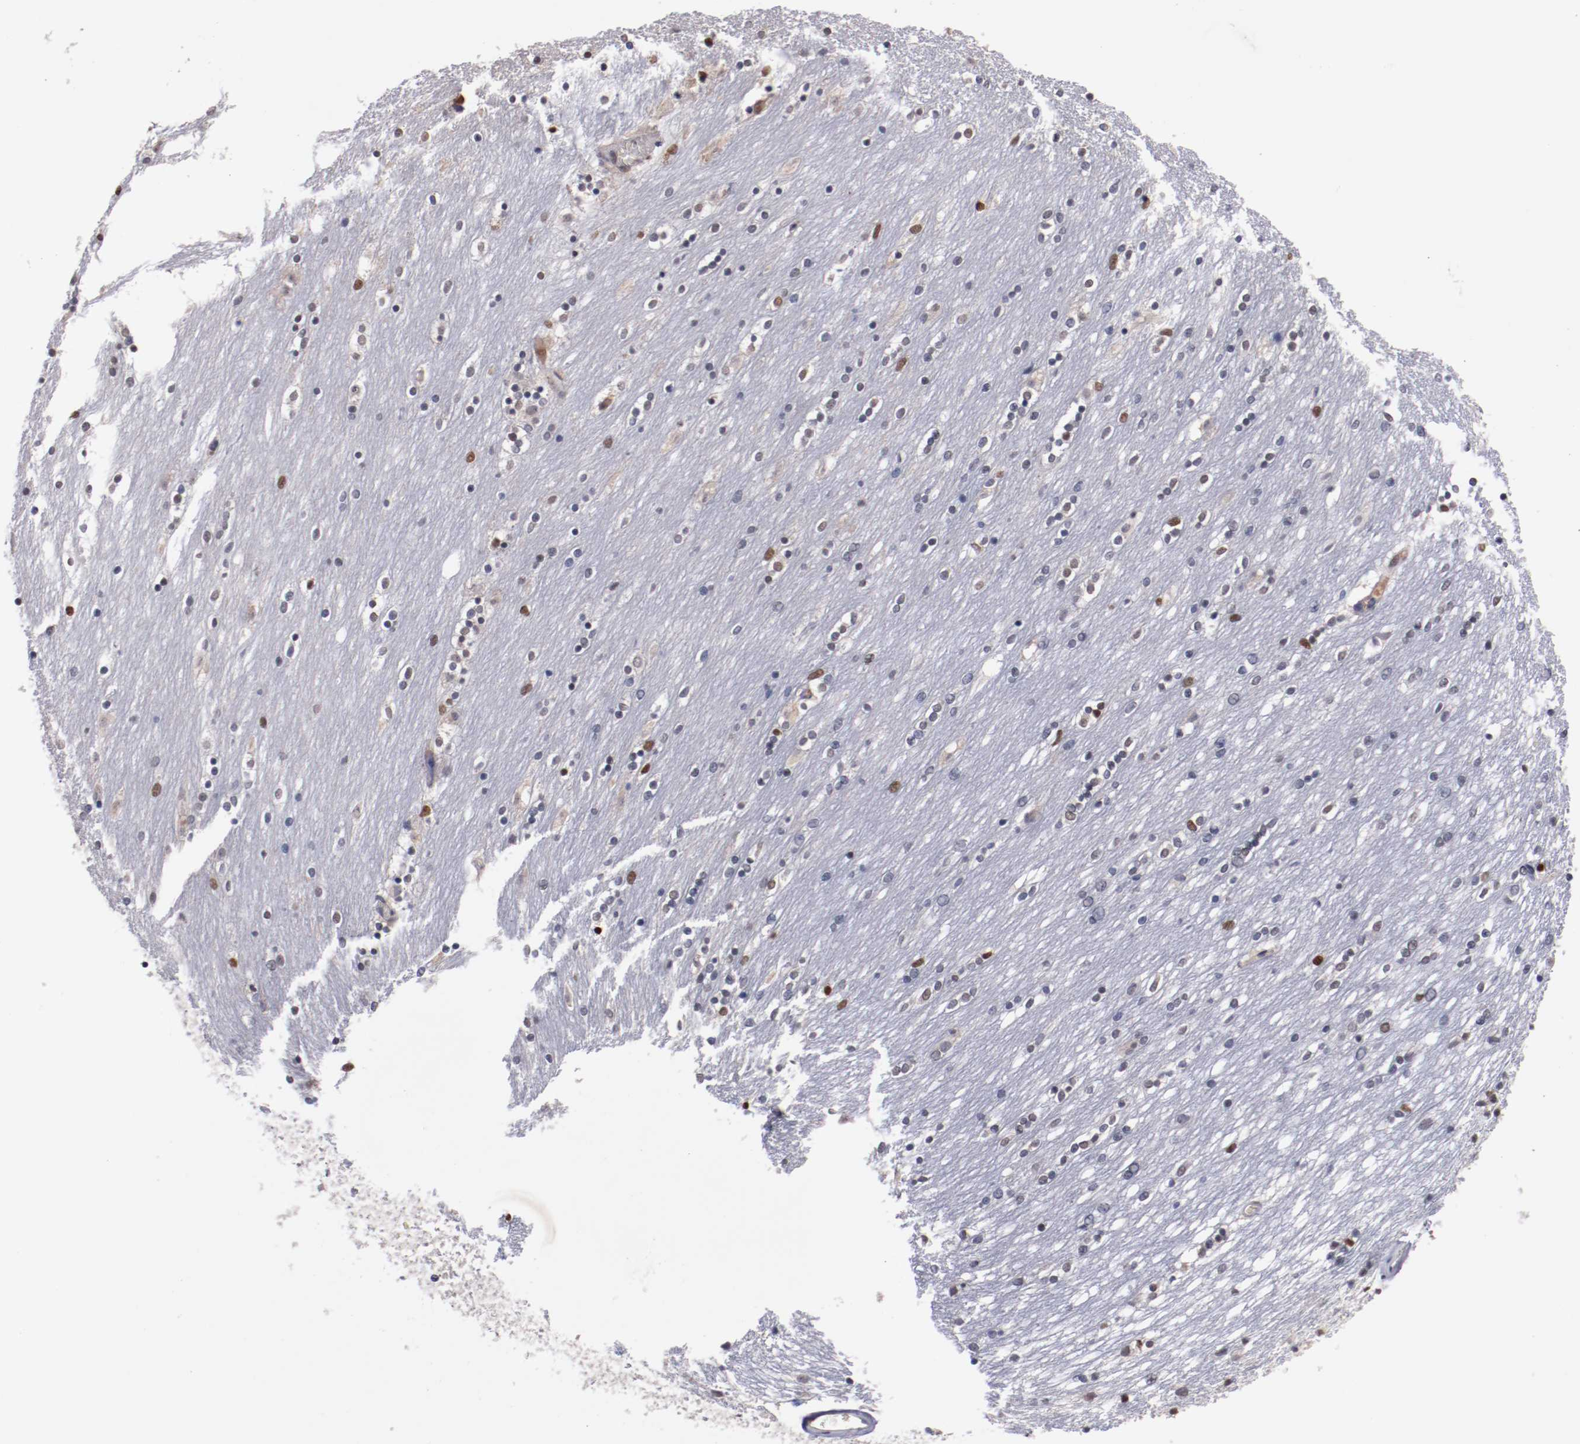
{"staining": {"intensity": "strong", "quantity": "<25%", "location": "nuclear"}, "tissue": "caudate", "cell_type": "Glial cells", "image_type": "normal", "snomed": [{"axis": "morphology", "description": "Normal tissue, NOS"}, {"axis": "topography", "description": "Lateral ventricle wall"}], "caption": "Brown immunohistochemical staining in unremarkable human caudate demonstrates strong nuclear expression in approximately <25% of glial cells. The staining is performed using DAB brown chromogen to label protein expression. The nuclei are counter-stained blue using hematoxylin.", "gene": "FAM81A", "patient": {"sex": "female", "age": 54}}